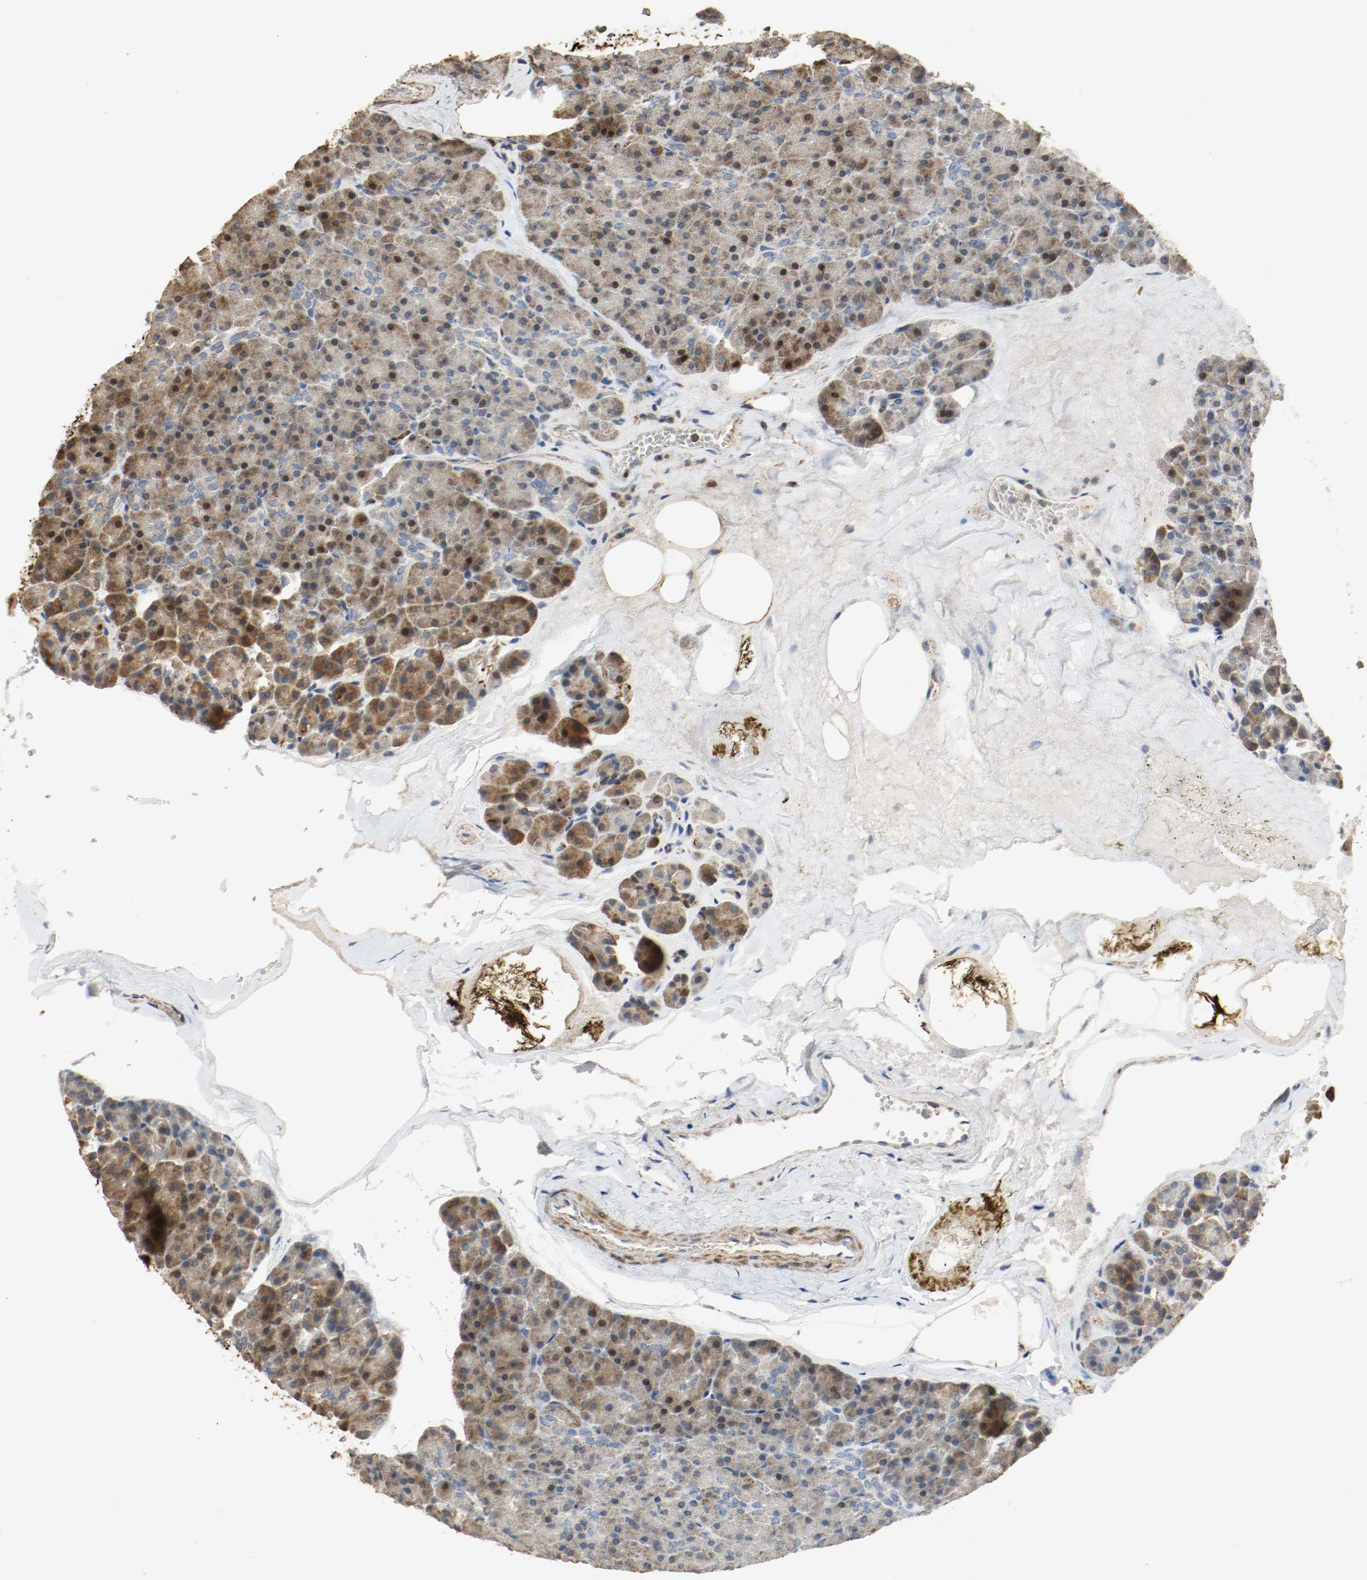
{"staining": {"intensity": "strong", "quantity": ">75%", "location": "cytoplasmic/membranous,nuclear"}, "tissue": "pancreas", "cell_type": "Exocrine glandular cells", "image_type": "normal", "snomed": [{"axis": "morphology", "description": "Normal tissue, NOS"}, {"axis": "topography", "description": "Pancreas"}], "caption": "Immunohistochemical staining of normal pancreas reveals strong cytoplasmic/membranous,nuclear protein staining in approximately >75% of exocrine glandular cells.", "gene": "ALDH4A1", "patient": {"sex": "female", "age": 35}}